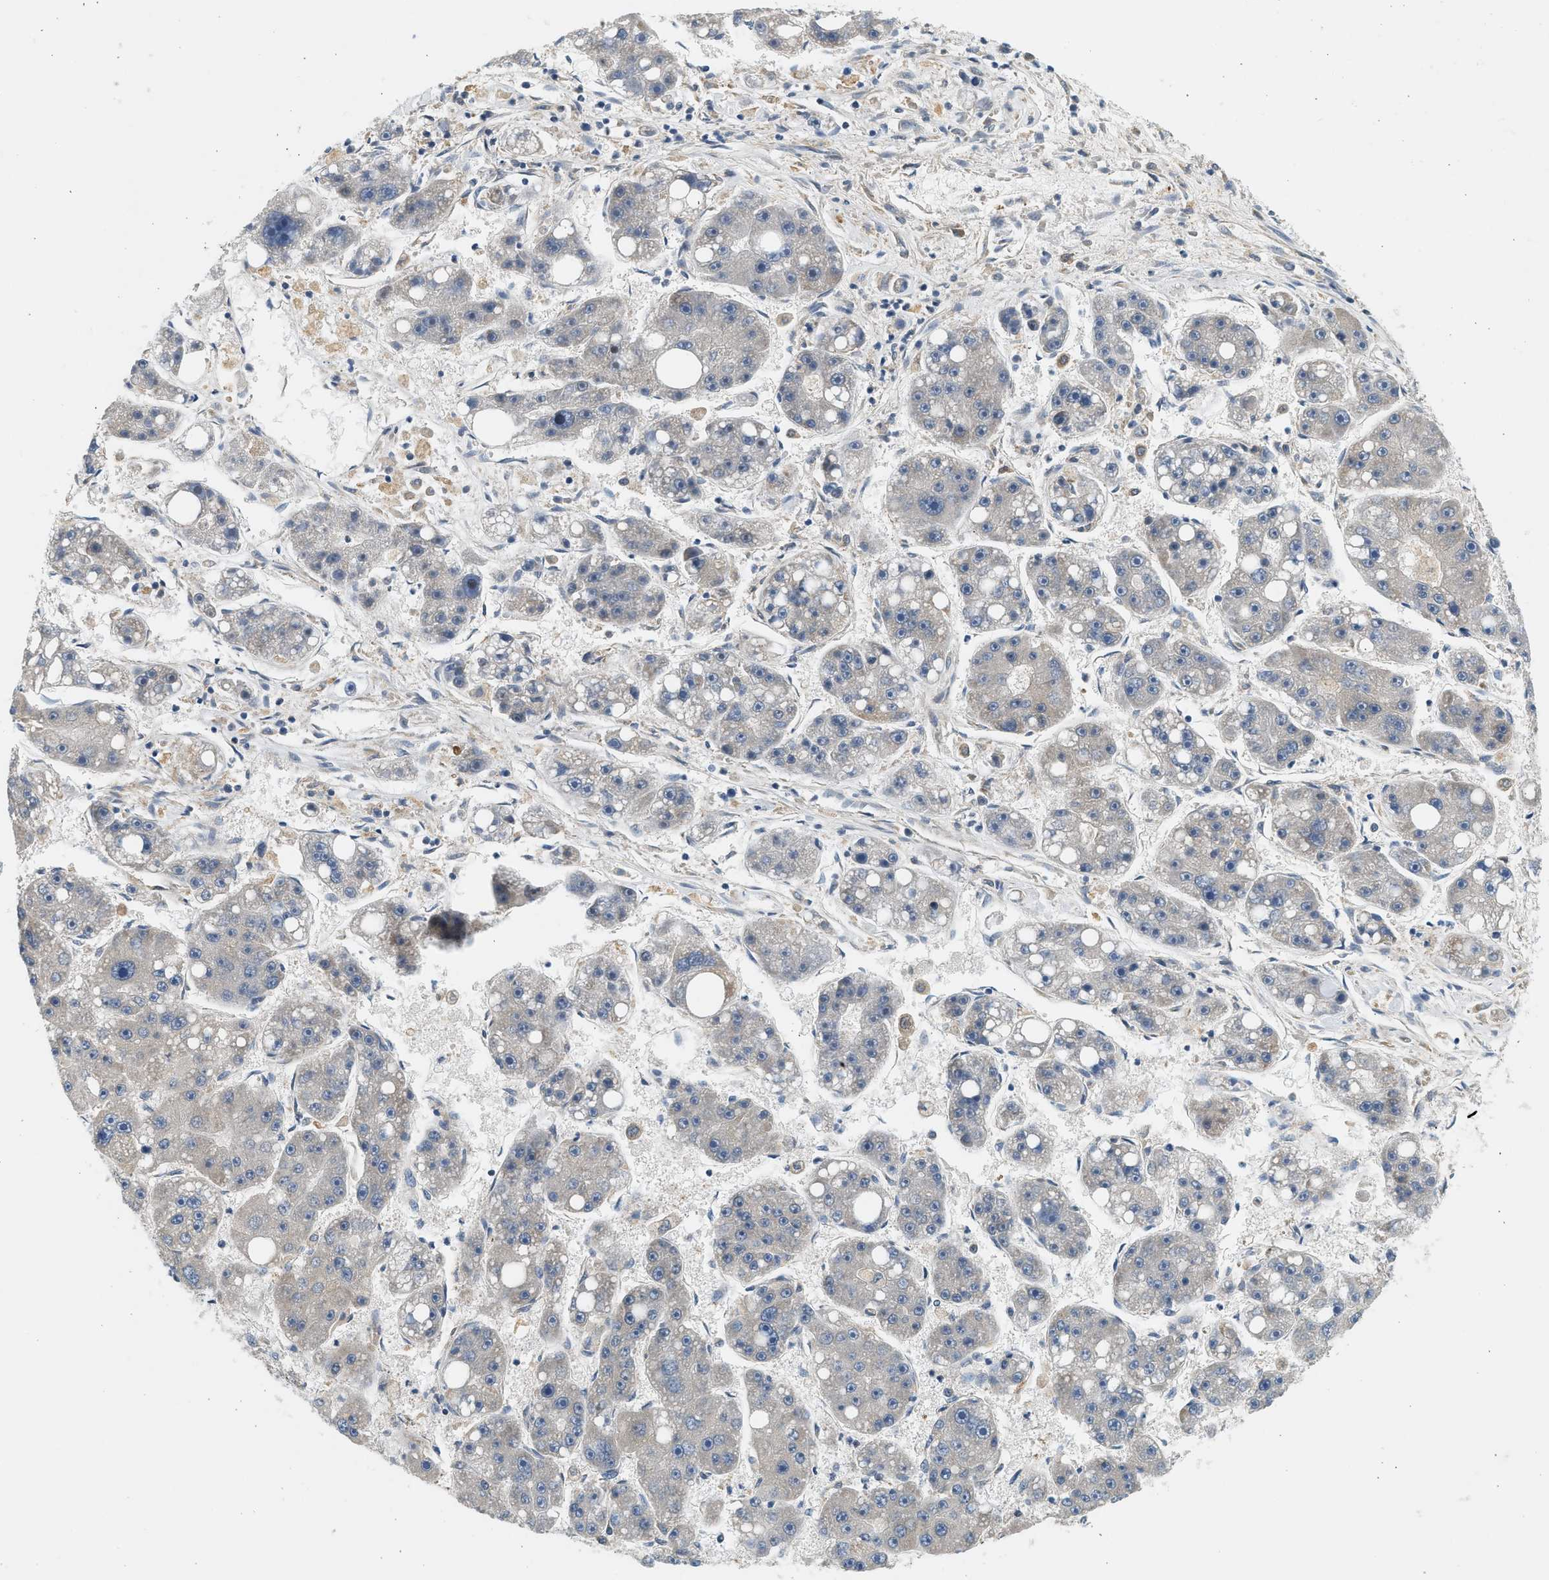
{"staining": {"intensity": "negative", "quantity": "none", "location": "none"}, "tissue": "liver cancer", "cell_type": "Tumor cells", "image_type": "cancer", "snomed": [{"axis": "morphology", "description": "Carcinoma, Hepatocellular, NOS"}, {"axis": "topography", "description": "Liver"}], "caption": "An image of liver hepatocellular carcinoma stained for a protein displays no brown staining in tumor cells. Nuclei are stained in blue.", "gene": "KDELR2", "patient": {"sex": "female", "age": 61}}